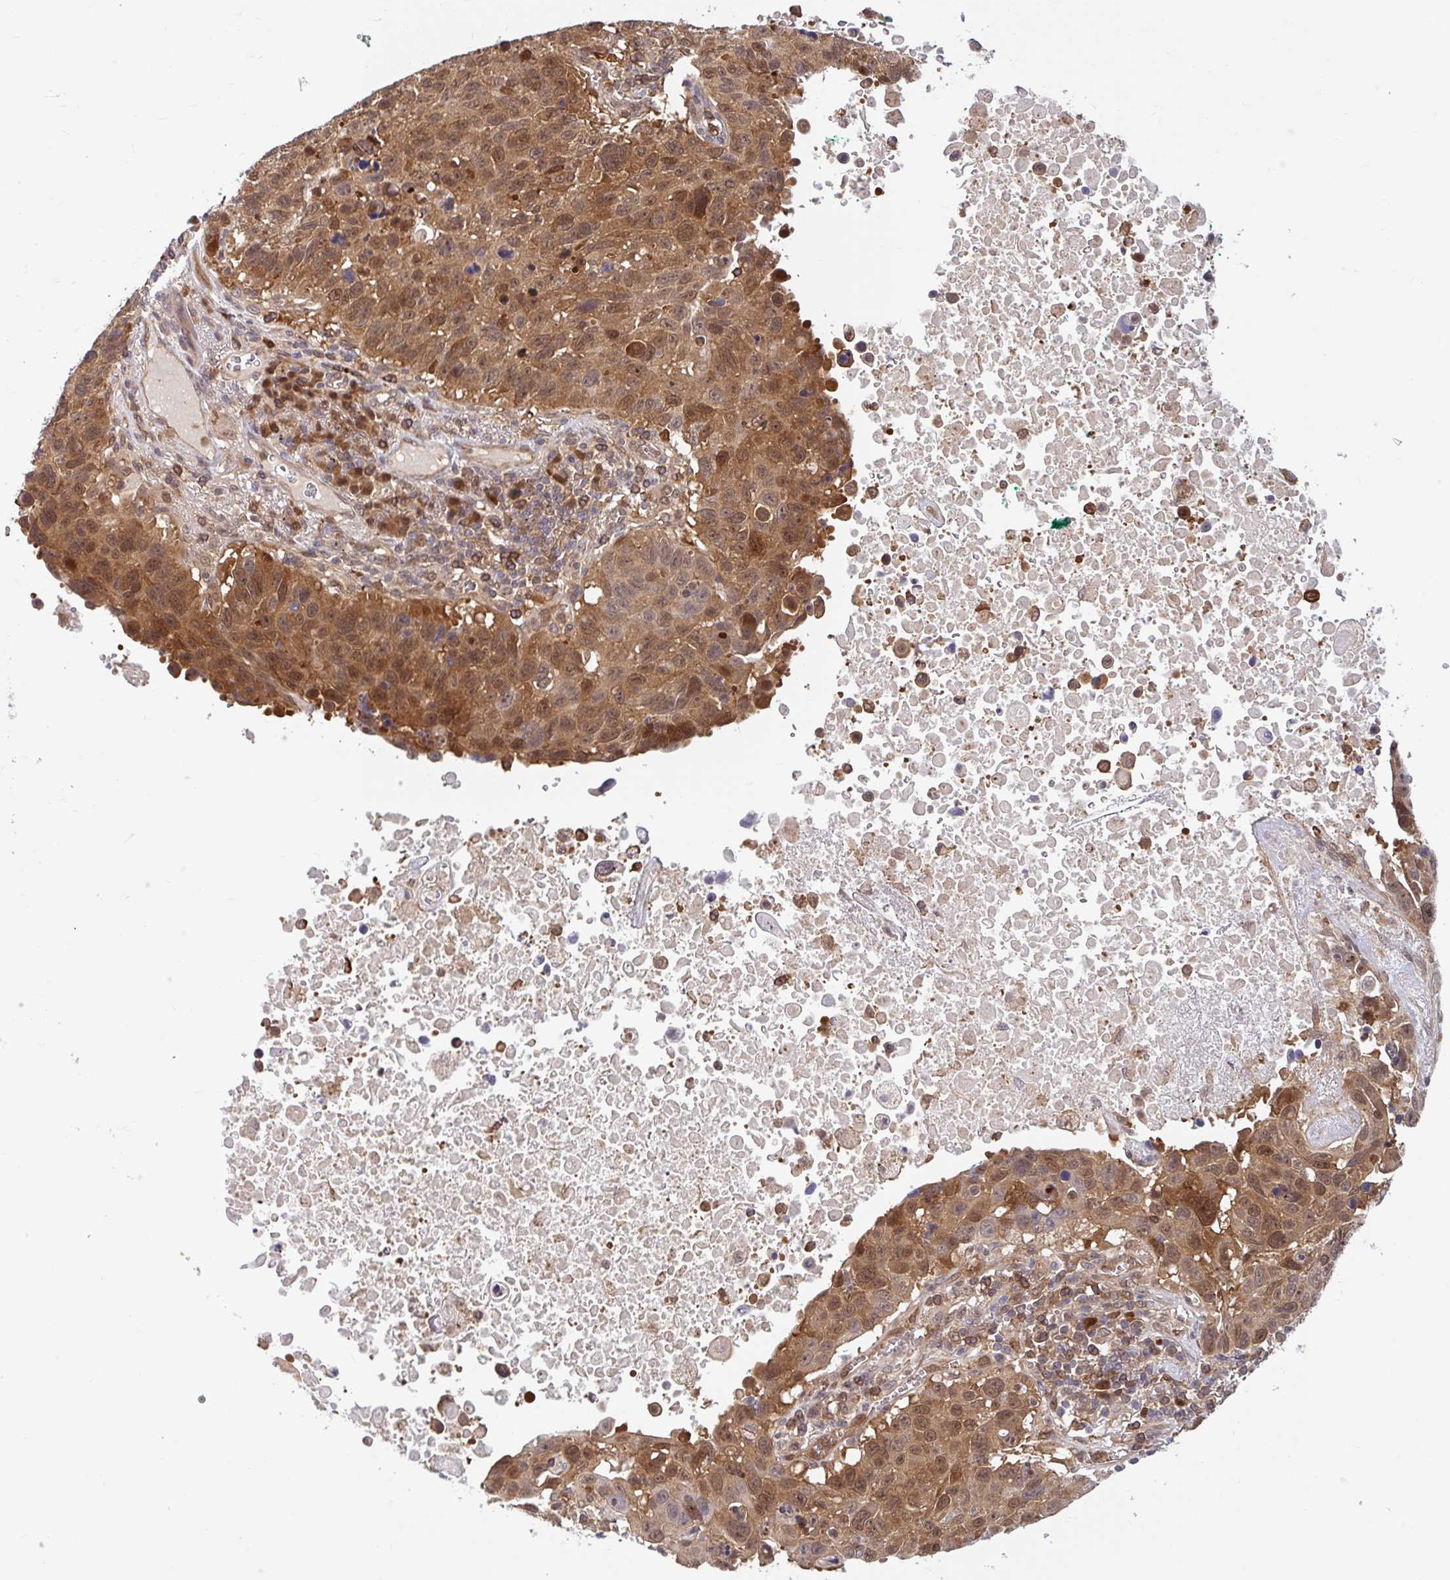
{"staining": {"intensity": "moderate", "quantity": ">75%", "location": "cytoplasmic/membranous,nuclear"}, "tissue": "lung cancer", "cell_type": "Tumor cells", "image_type": "cancer", "snomed": [{"axis": "morphology", "description": "Squamous cell carcinoma, NOS"}, {"axis": "topography", "description": "Lung"}], "caption": "Protein analysis of lung cancer tissue shows moderate cytoplasmic/membranous and nuclear positivity in about >75% of tumor cells.", "gene": "HMBS", "patient": {"sex": "male", "age": 66}}